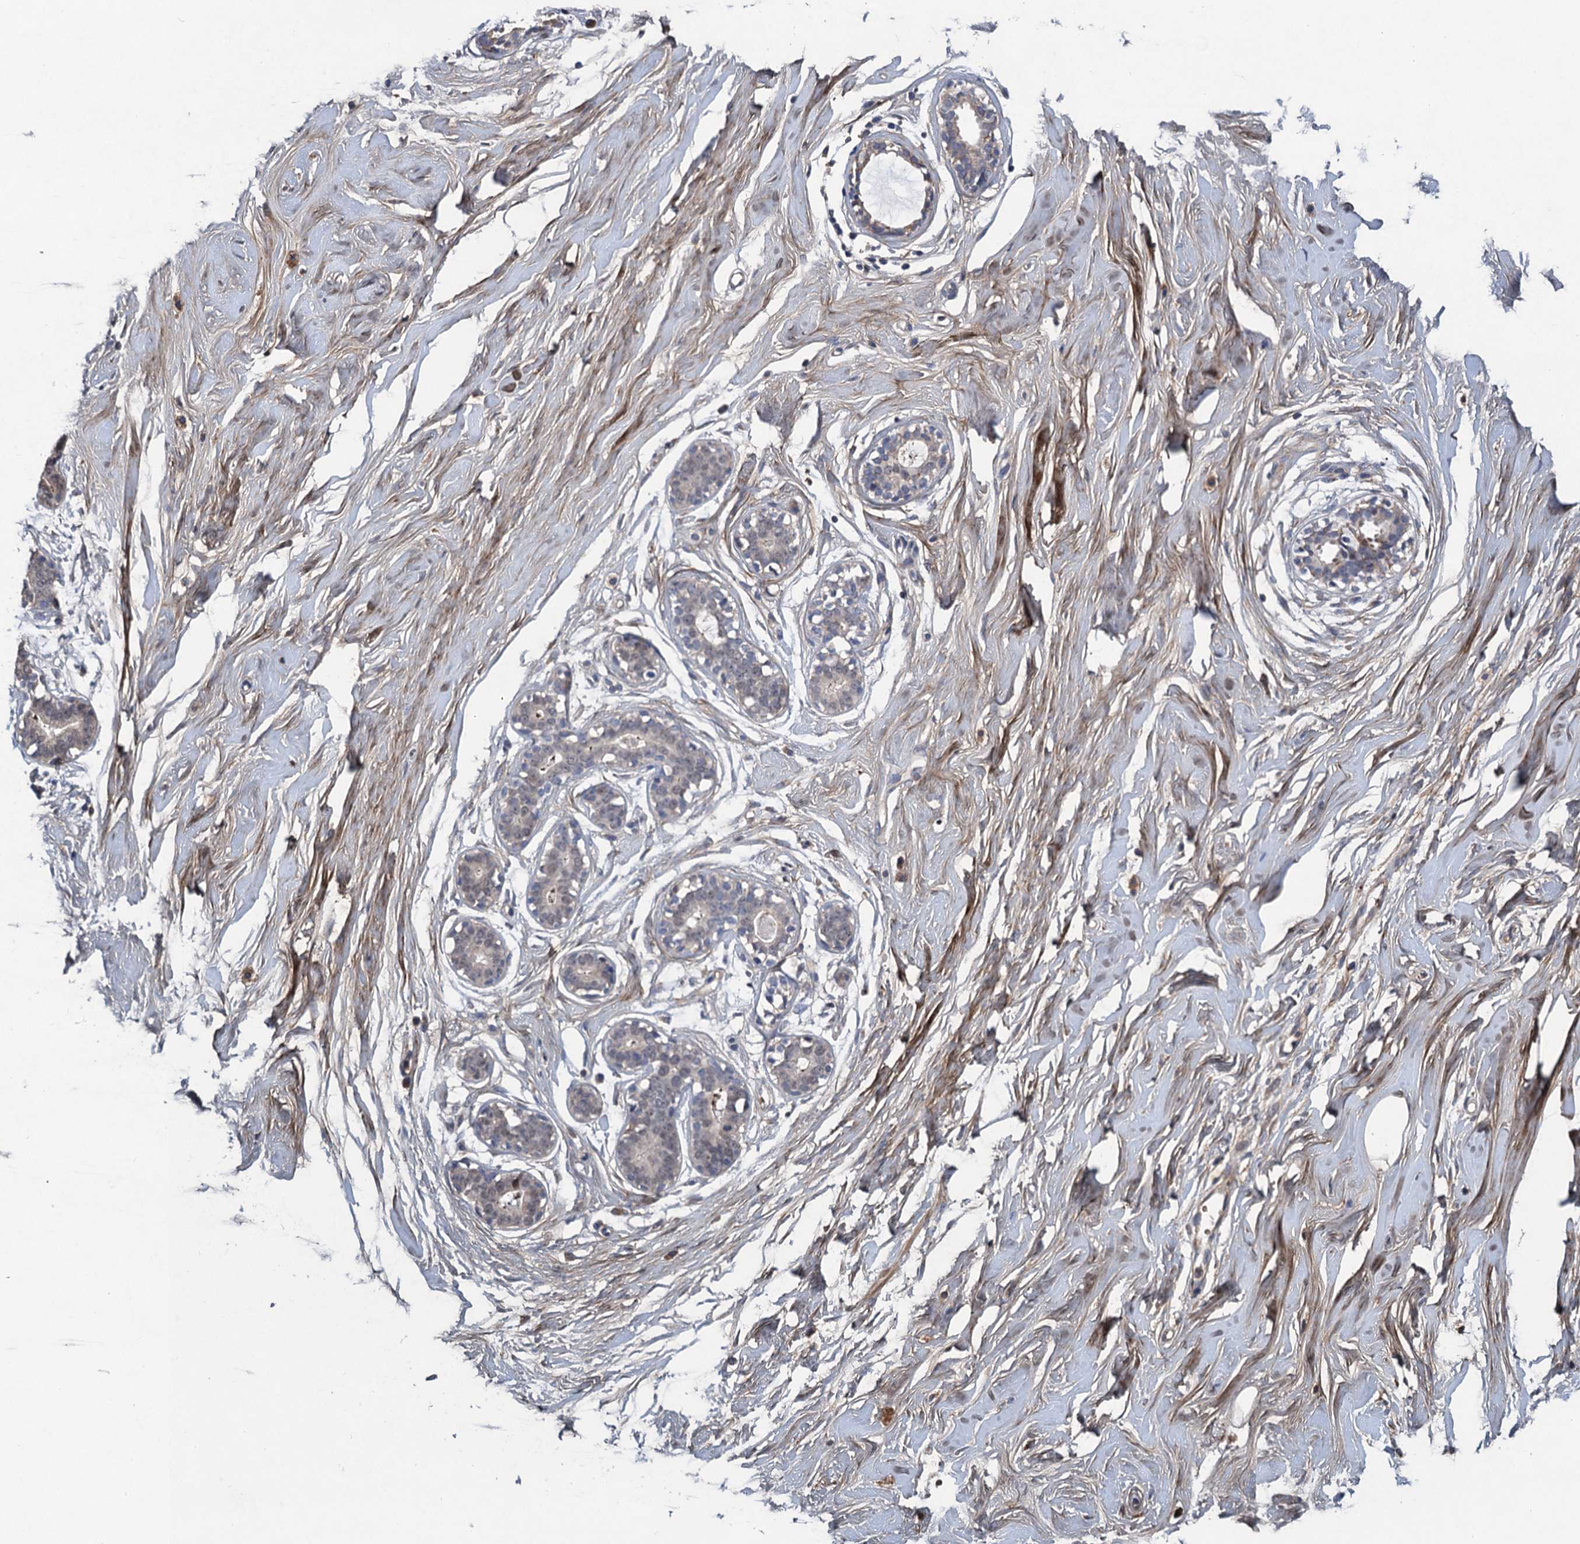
{"staining": {"intensity": "negative", "quantity": "none", "location": "none"}, "tissue": "breast", "cell_type": "Adipocytes", "image_type": "normal", "snomed": [{"axis": "morphology", "description": "Normal tissue, NOS"}, {"axis": "morphology", "description": "Adenoma, NOS"}, {"axis": "topography", "description": "Breast"}], "caption": "This histopathology image is of unremarkable breast stained with immunohistochemistry (IHC) to label a protein in brown with the nuclei are counter-stained blue. There is no positivity in adipocytes. (Brightfield microscopy of DAB (3,3'-diaminobenzidine) immunohistochemistry at high magnification).", "gene": "TRAF7", "patient": {"sex": "female", "age": 23}}